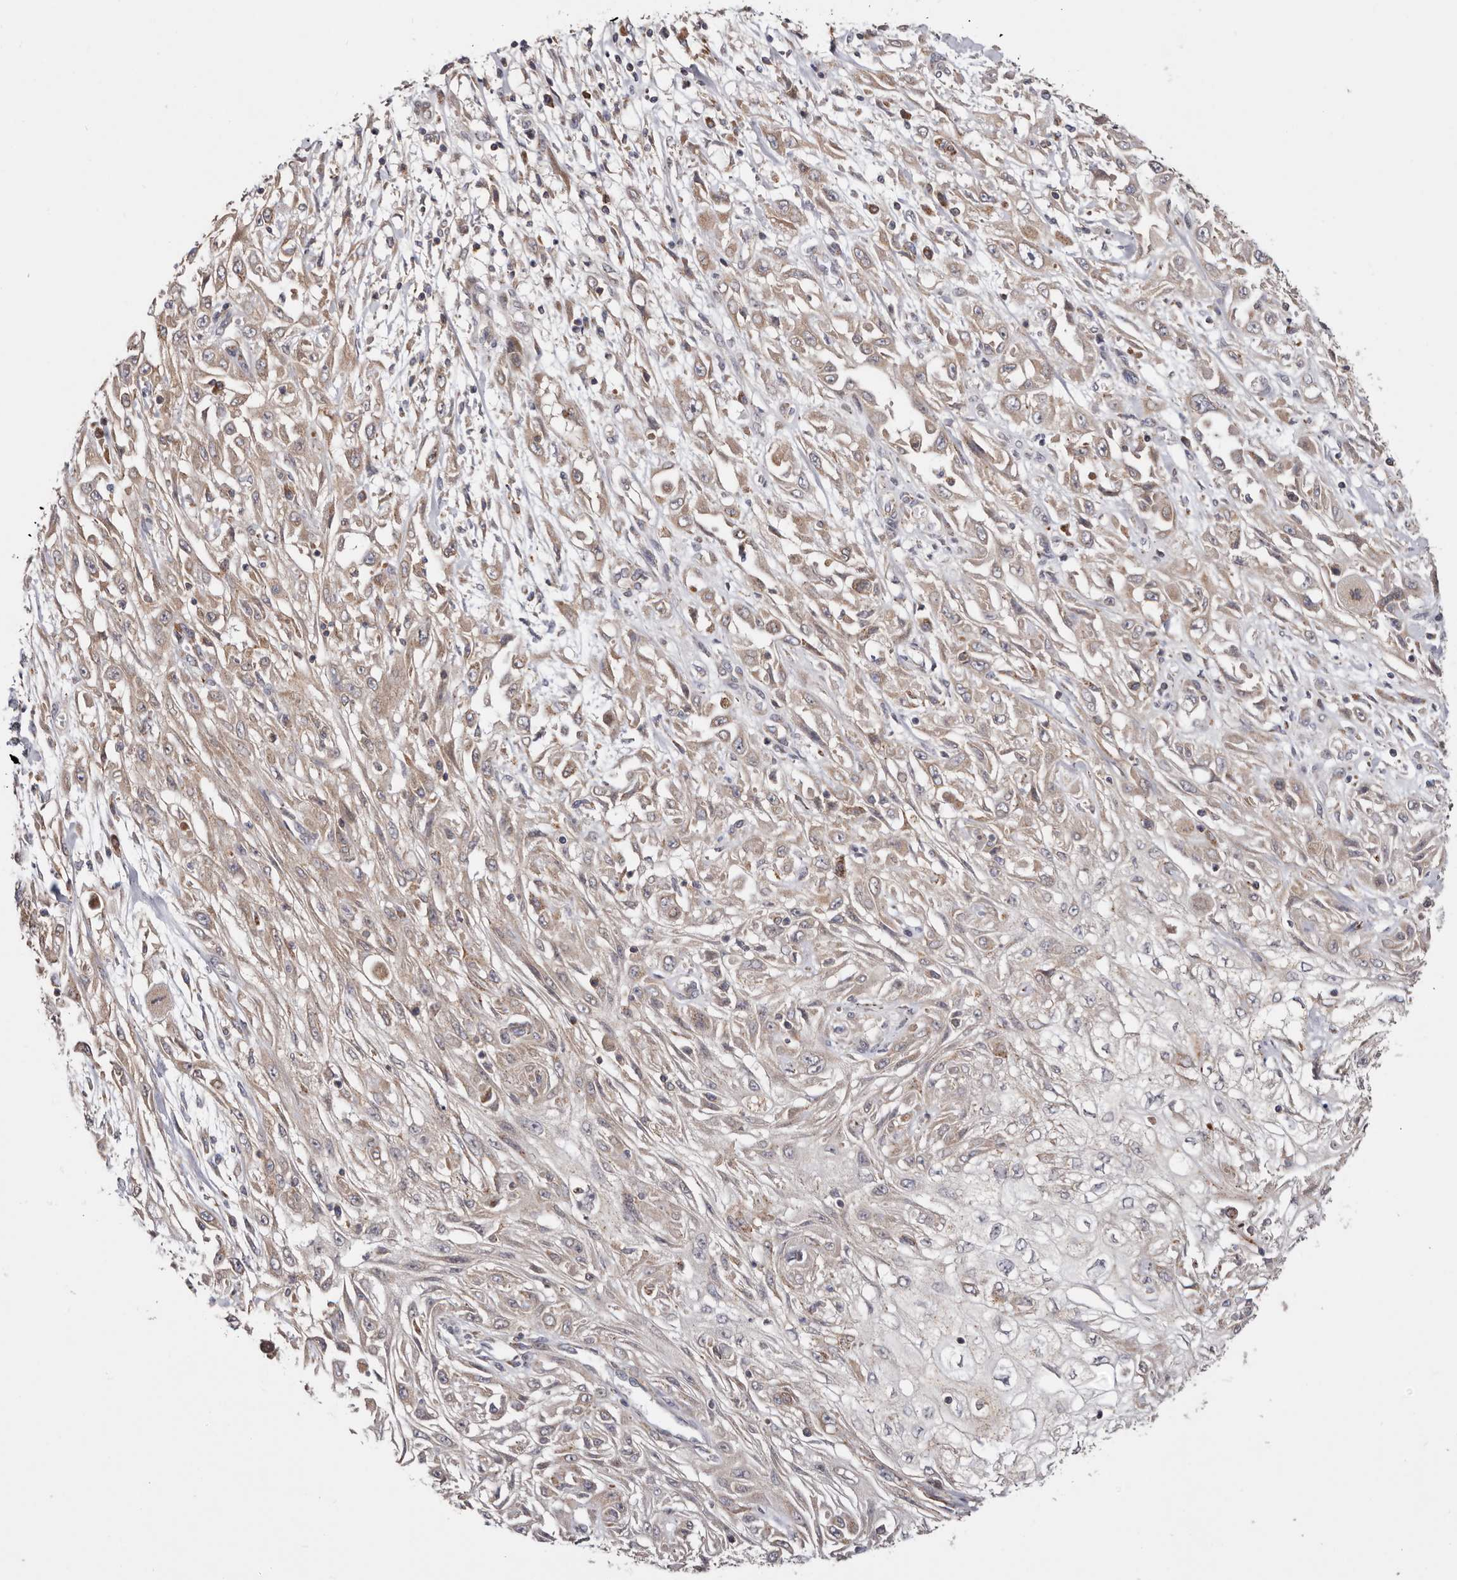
{"staining": {"intensity": "weak", "quantity": "<25%", "location": "cytoplasmic/membranous"}, "tissue": "skin cancer", "cell_type": "Tumor cells", "image_type": "cancer", "snomed": [{"axis": "morphology", "description": "Squamous cell carcinoma, NOS"}, {"axis": "morphology", "description": "Squamous cell carcinoma, metastatic, NOS"}, {"axis": "topography", "description": "Skin"}, {"axis": "topography", "description": "Lymph node"}], "caption": "This histopathology image is of skin squamous cell carcinoma stained with immunohistochemistry to label a protein in brown with the nuclei are counter-stained blue. There is no staining in tumor cells.", "gene": "TMUB1", "patient": {"sex": "male", "age": 75}}